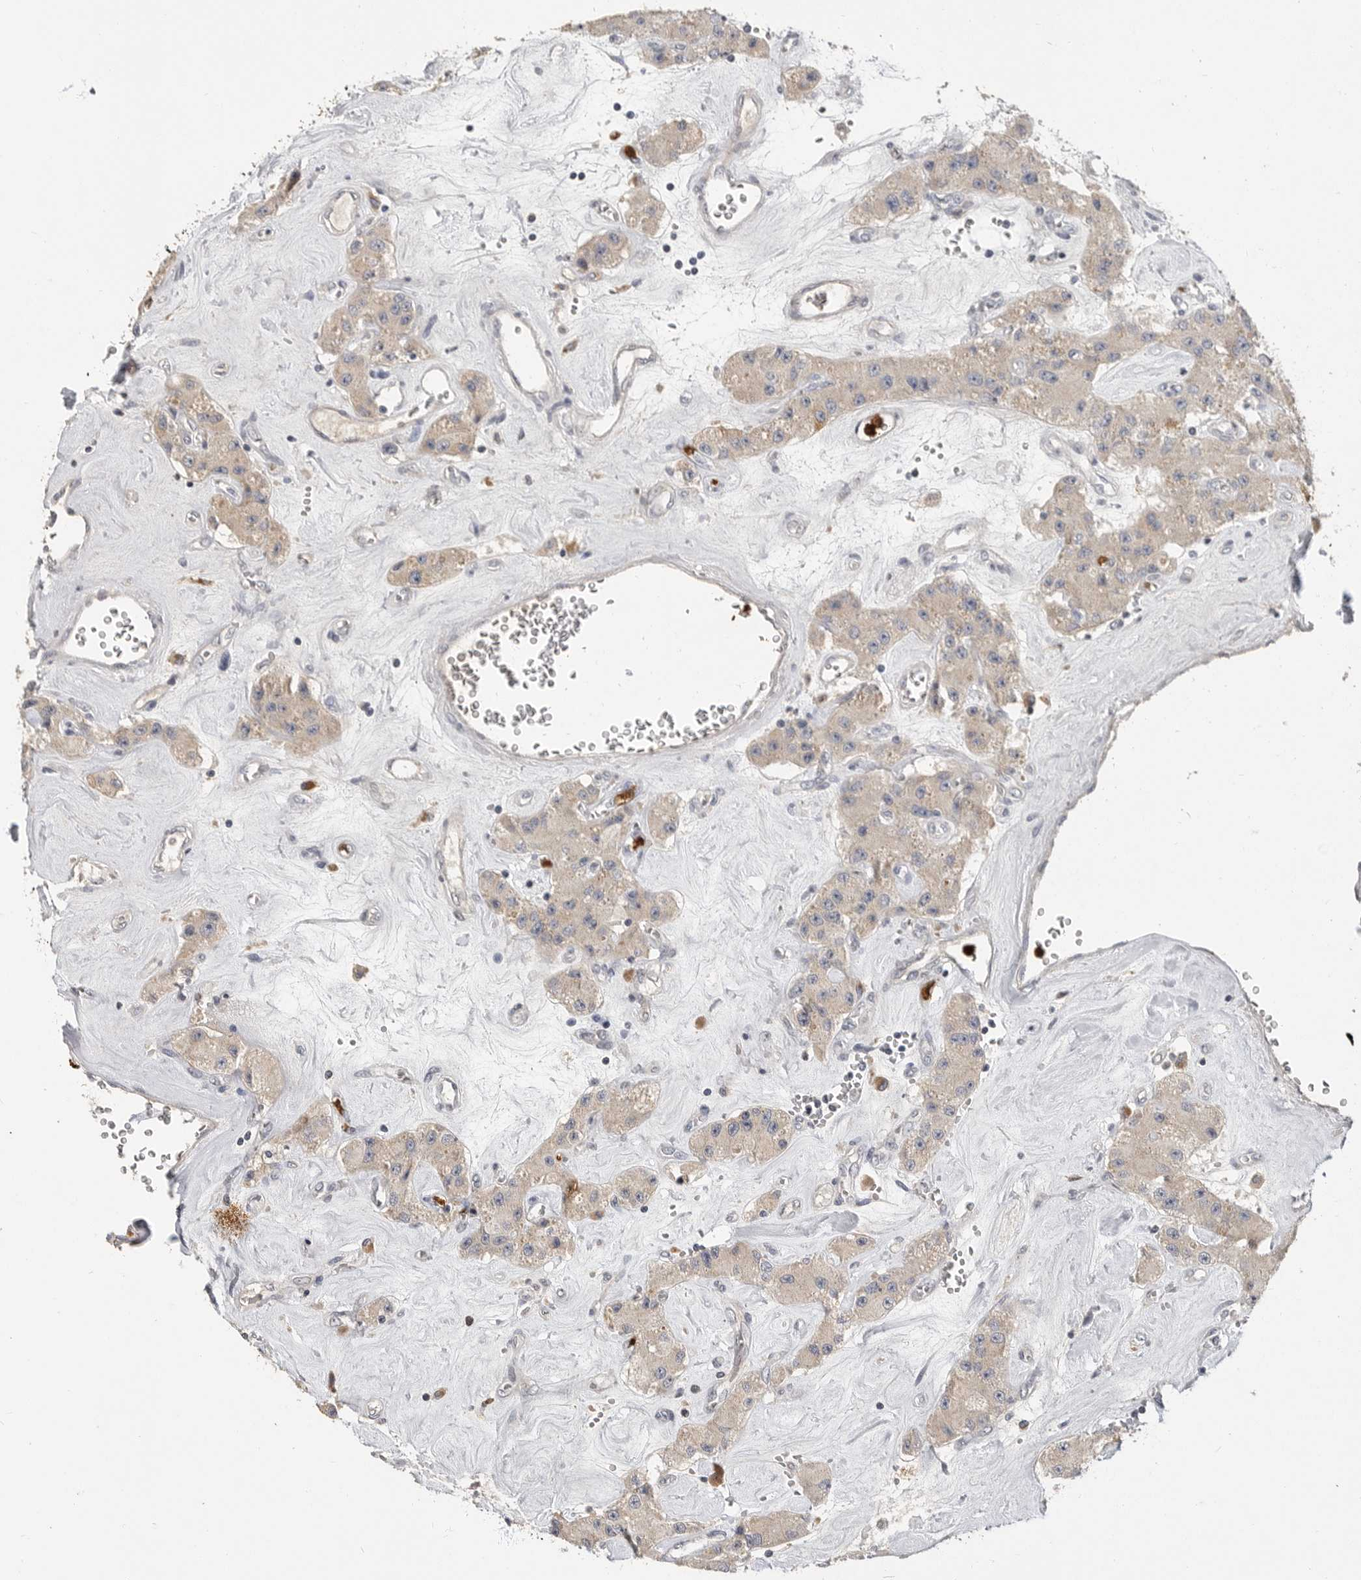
{"staining": {"intensity": "negative", "quantity": "none", "location": "none"}, "tissue": "carcinoid", "cell_type": "Tumor cells", "image_type": "cancer", "snomed": [{"axis": "morphology", "description": "Carcinoid, malignant, NOS"}, {"axis": "topography", "description": "Pancreas"}], "caption": "The micrograph reveals no staining of tumor cells in malignant carcinoid.", "gene": "LTBR", "patient": {"sex": "male", "age": 41}}